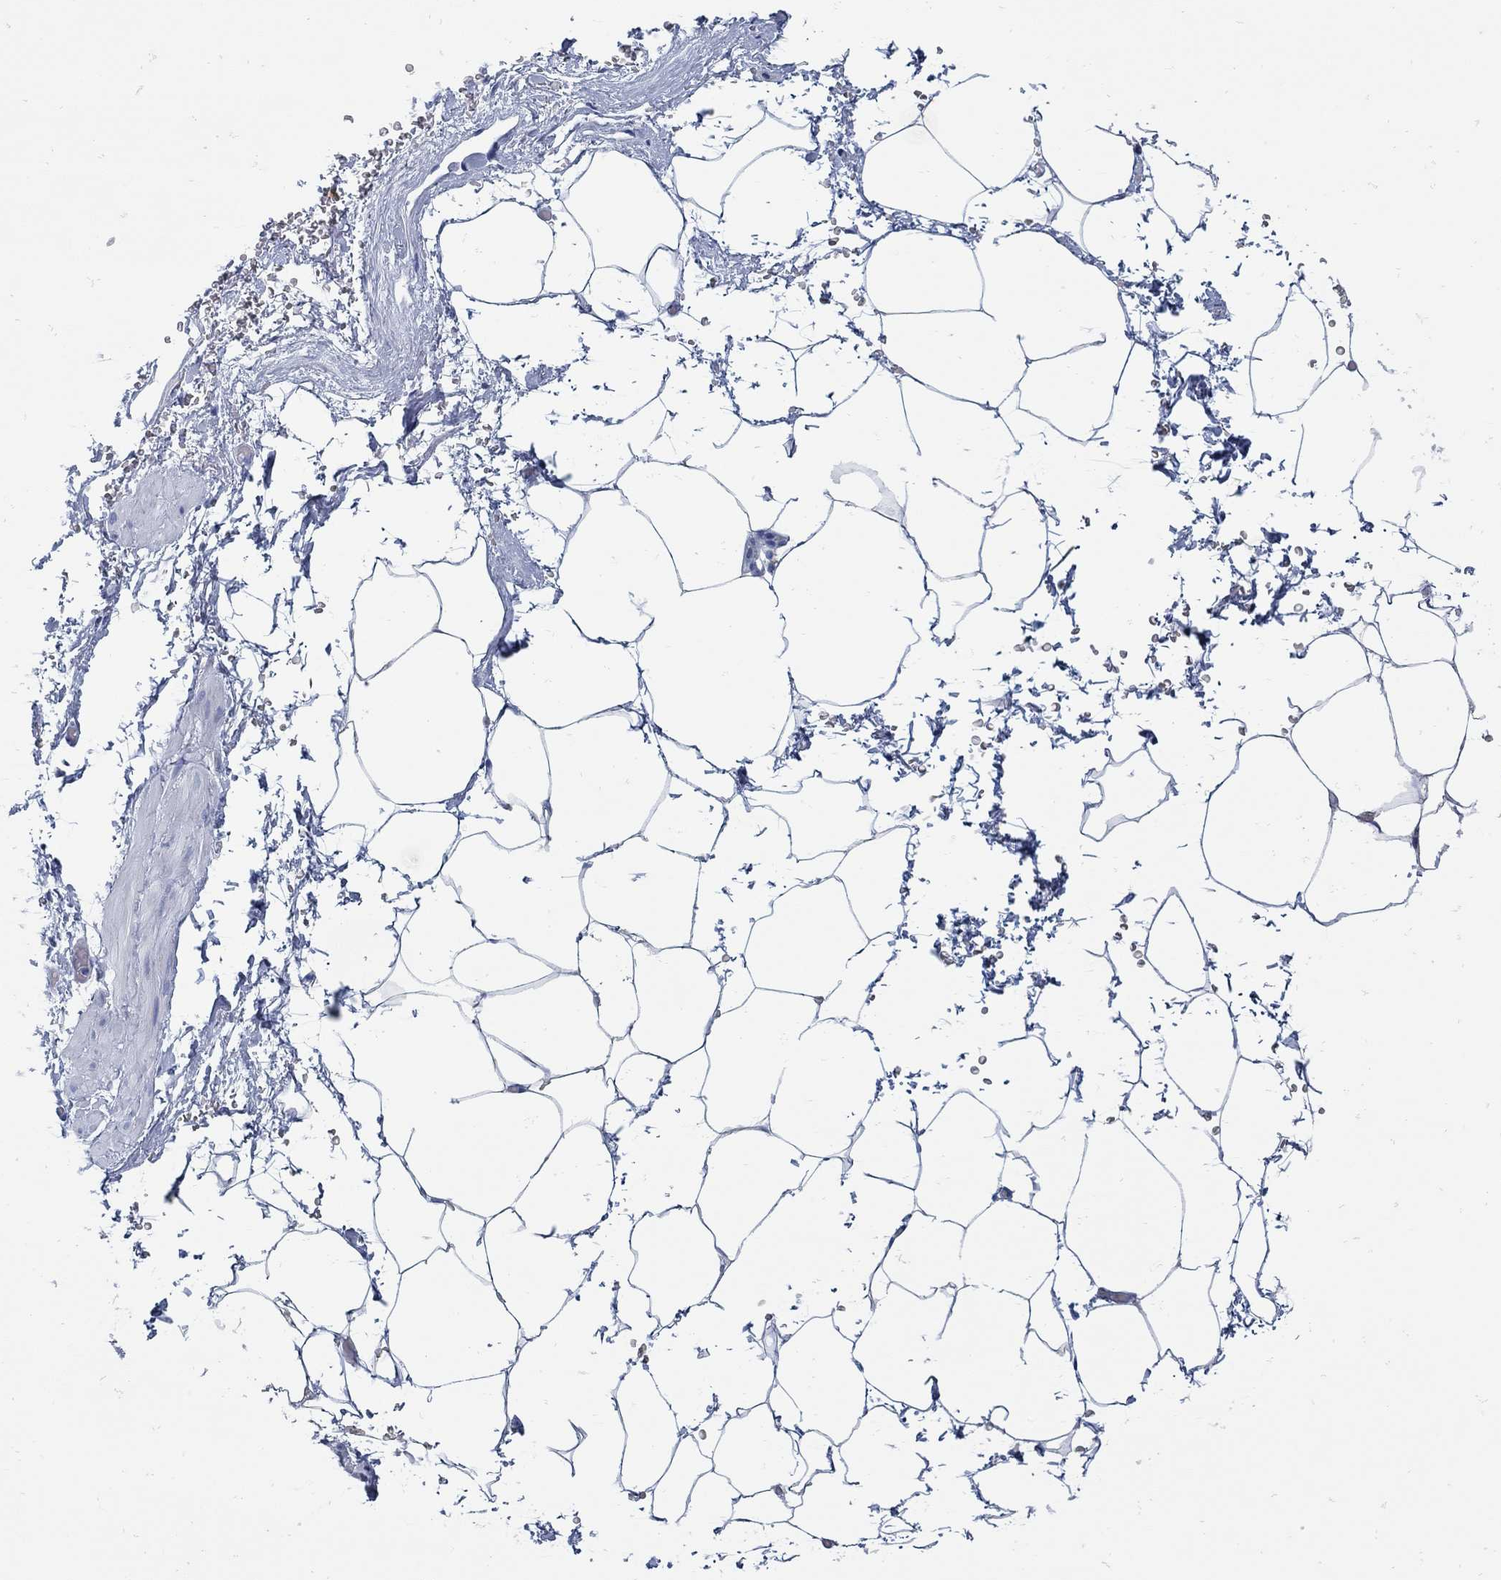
{"staining": {"intensity": "negative", "quantity": "none", "location": "none"}, "tissue": "adipose tissue", "cell_type": "Adipocytes", "image_type": "normal", "snomed": [{"axis": "morphology", "description": "Normal tissue, NOS"}, {"axis": "topography", "description": "Soft tissue"}, {"axis": "topography", "description": "Adipose tissue"}, {"axis": "topography", "description": "Vascular tissue"}, {"axis": "topography", "description": "Peripheral nerve tissue"}], "caption": "Immunohistochemical staining of normal adipose tissue shows no significant staining in adipocytes.", "gene": "ZFAND4", "patient": {"sex": "male", "age": 68}}